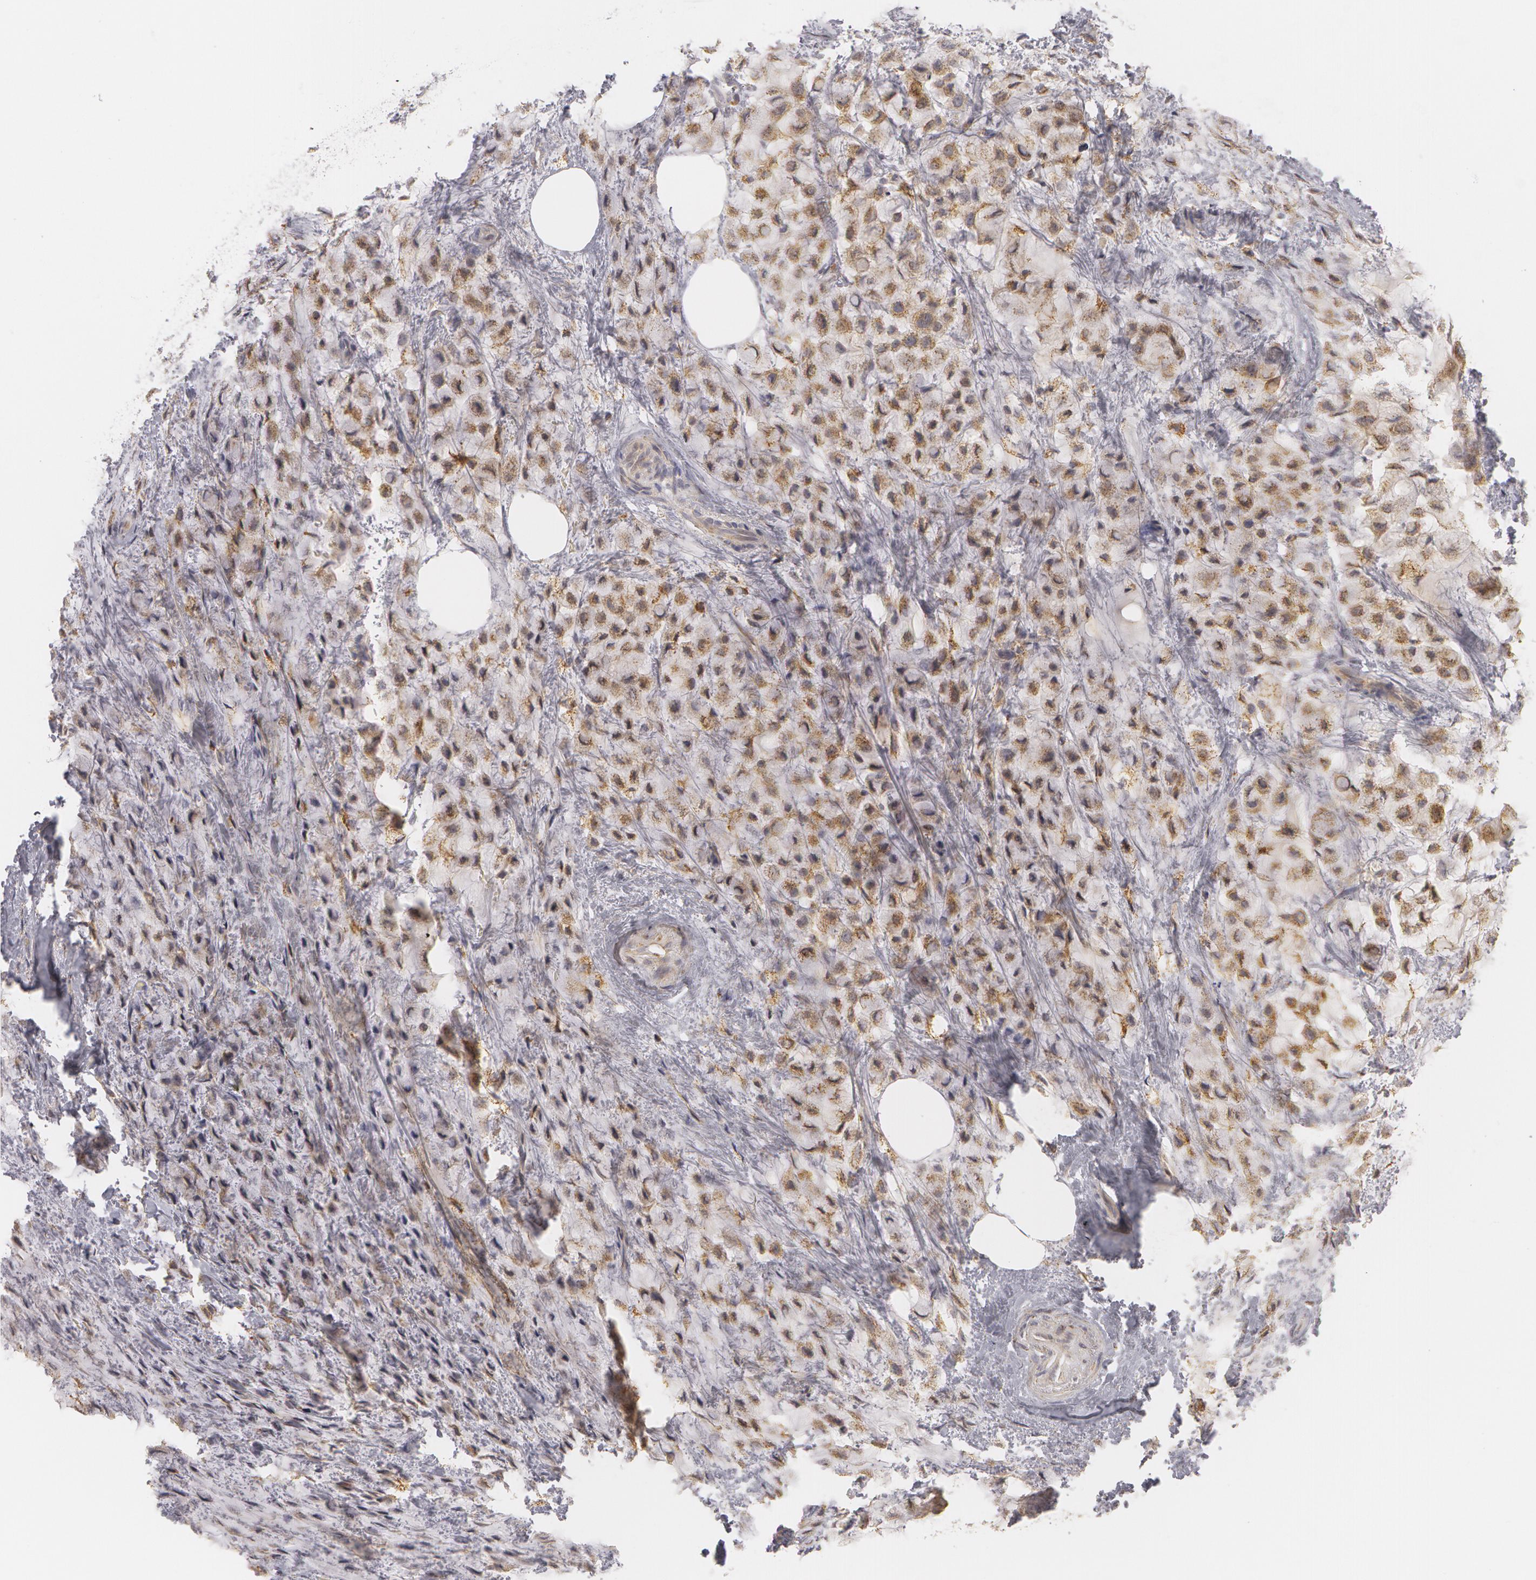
{"staining": {"intensity": "moderate", "quantity": ">75%", "location": "cytoplasmic/membranous"}, "tissue": "breast cancer", "cell_type": "Tumor cells", "image_type": "cancer", "snomed": [{"axis": "morphology", "description": "Lobular carcinoma"}, {"axis": "topography", "description": "Breast"}], "caption": "Immunohistochemistry (IHC) (DAB (3,3'-diaminobenzidine)) staining of lobular carcinoma (breast) demonstrates moderate cytoplasmic/membranous protein expression in about >75% of tumor cells.", "gene": "C7", "patient": {"sex": "female", "age": 85}}